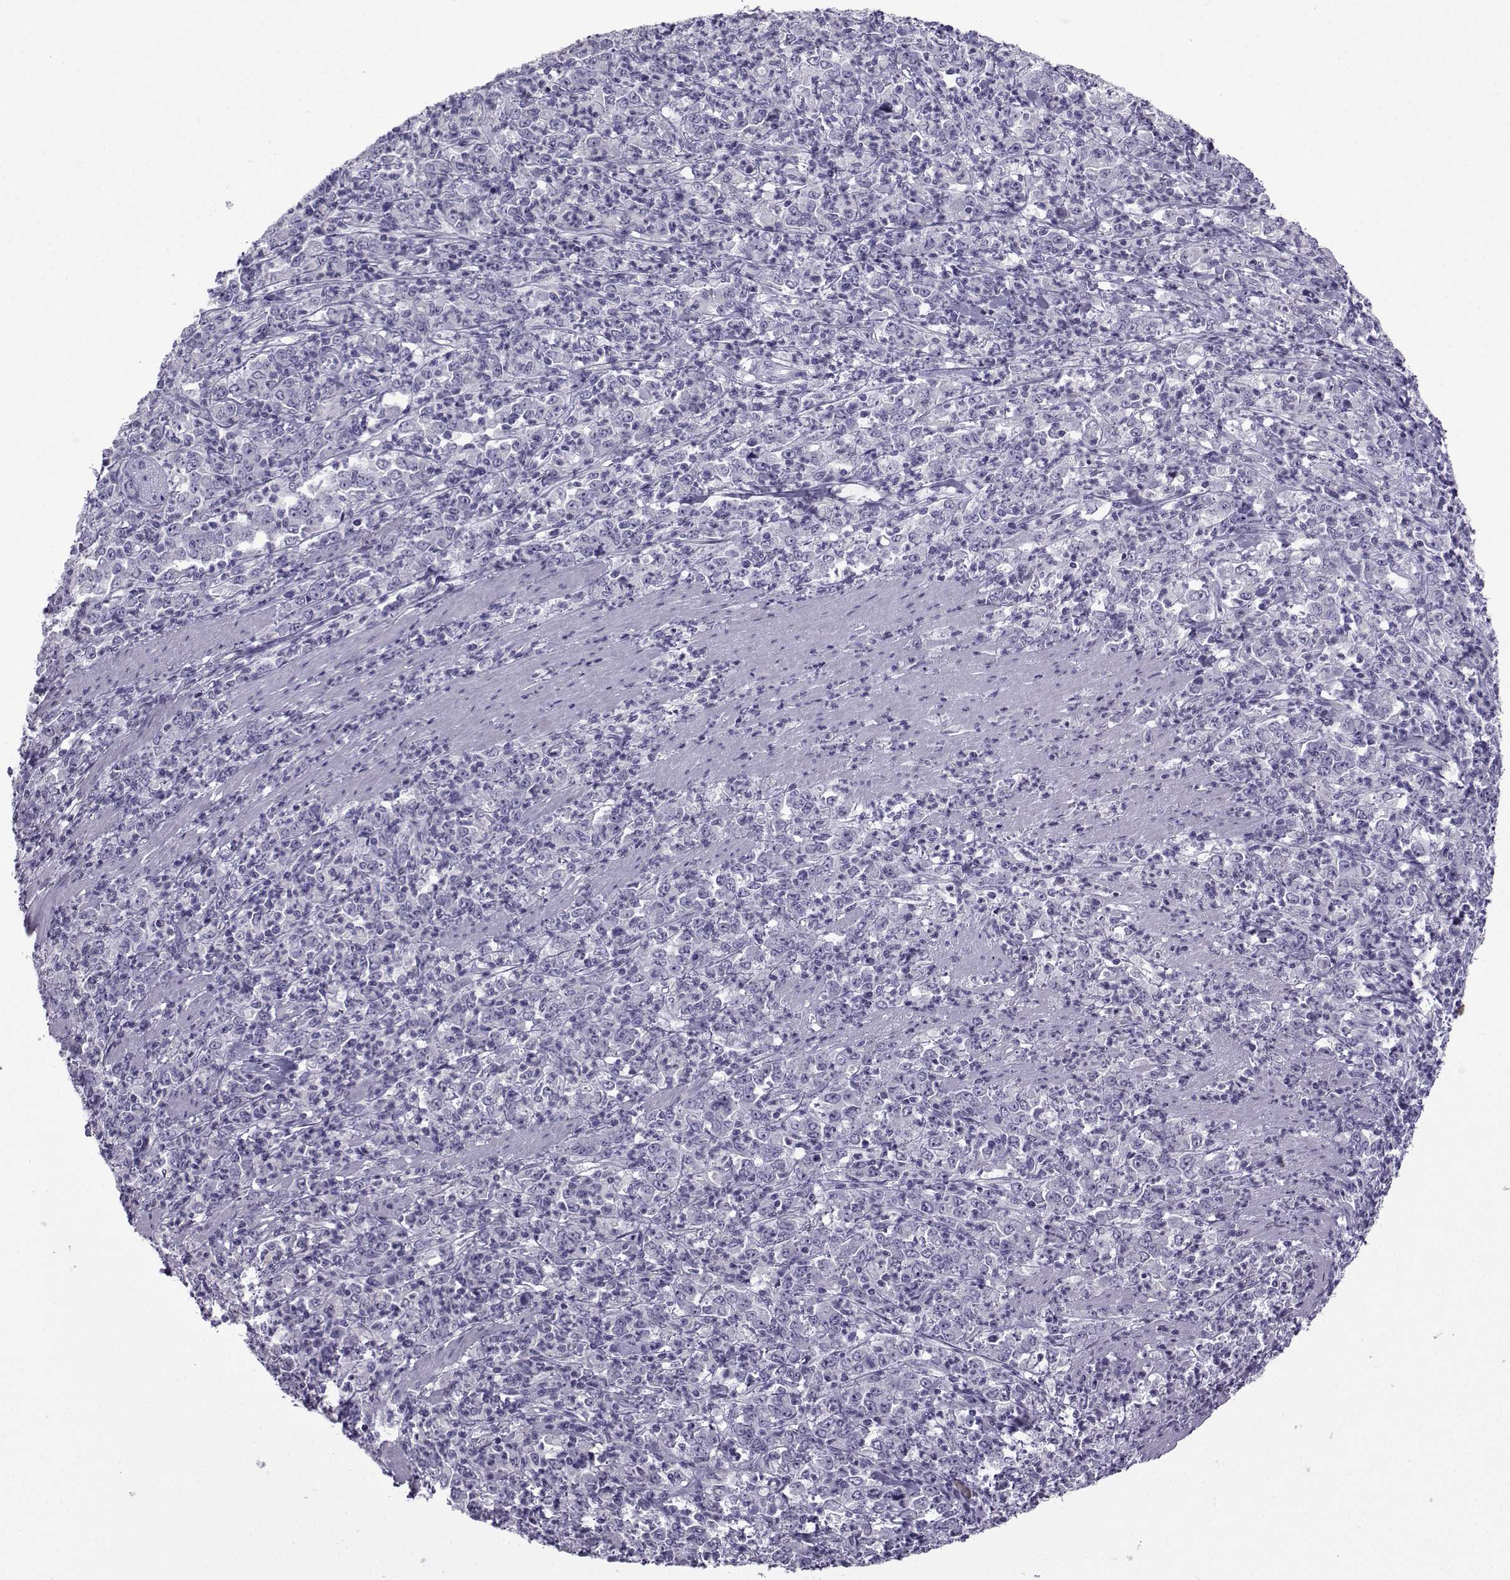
{"staining": {"intensity": "negative", "quantity": "none", "location": "none"}, "tissue": "stomach cancer", "cell_type": "Tumor cells", "image_type": "cancer", "snomed": [{"axis": "morphology", "description": "Adenocarcinoma, NOS"}, {"axis": "topography", "description": "Stomach, lower"}], "caption": "Stomach cancer (adenocarcinoma) was stained to show a protein in brown. There is no significant expression in tumor cells.", "gene": "ARMC2", "patient": {"sex": "female", "age": 71}}